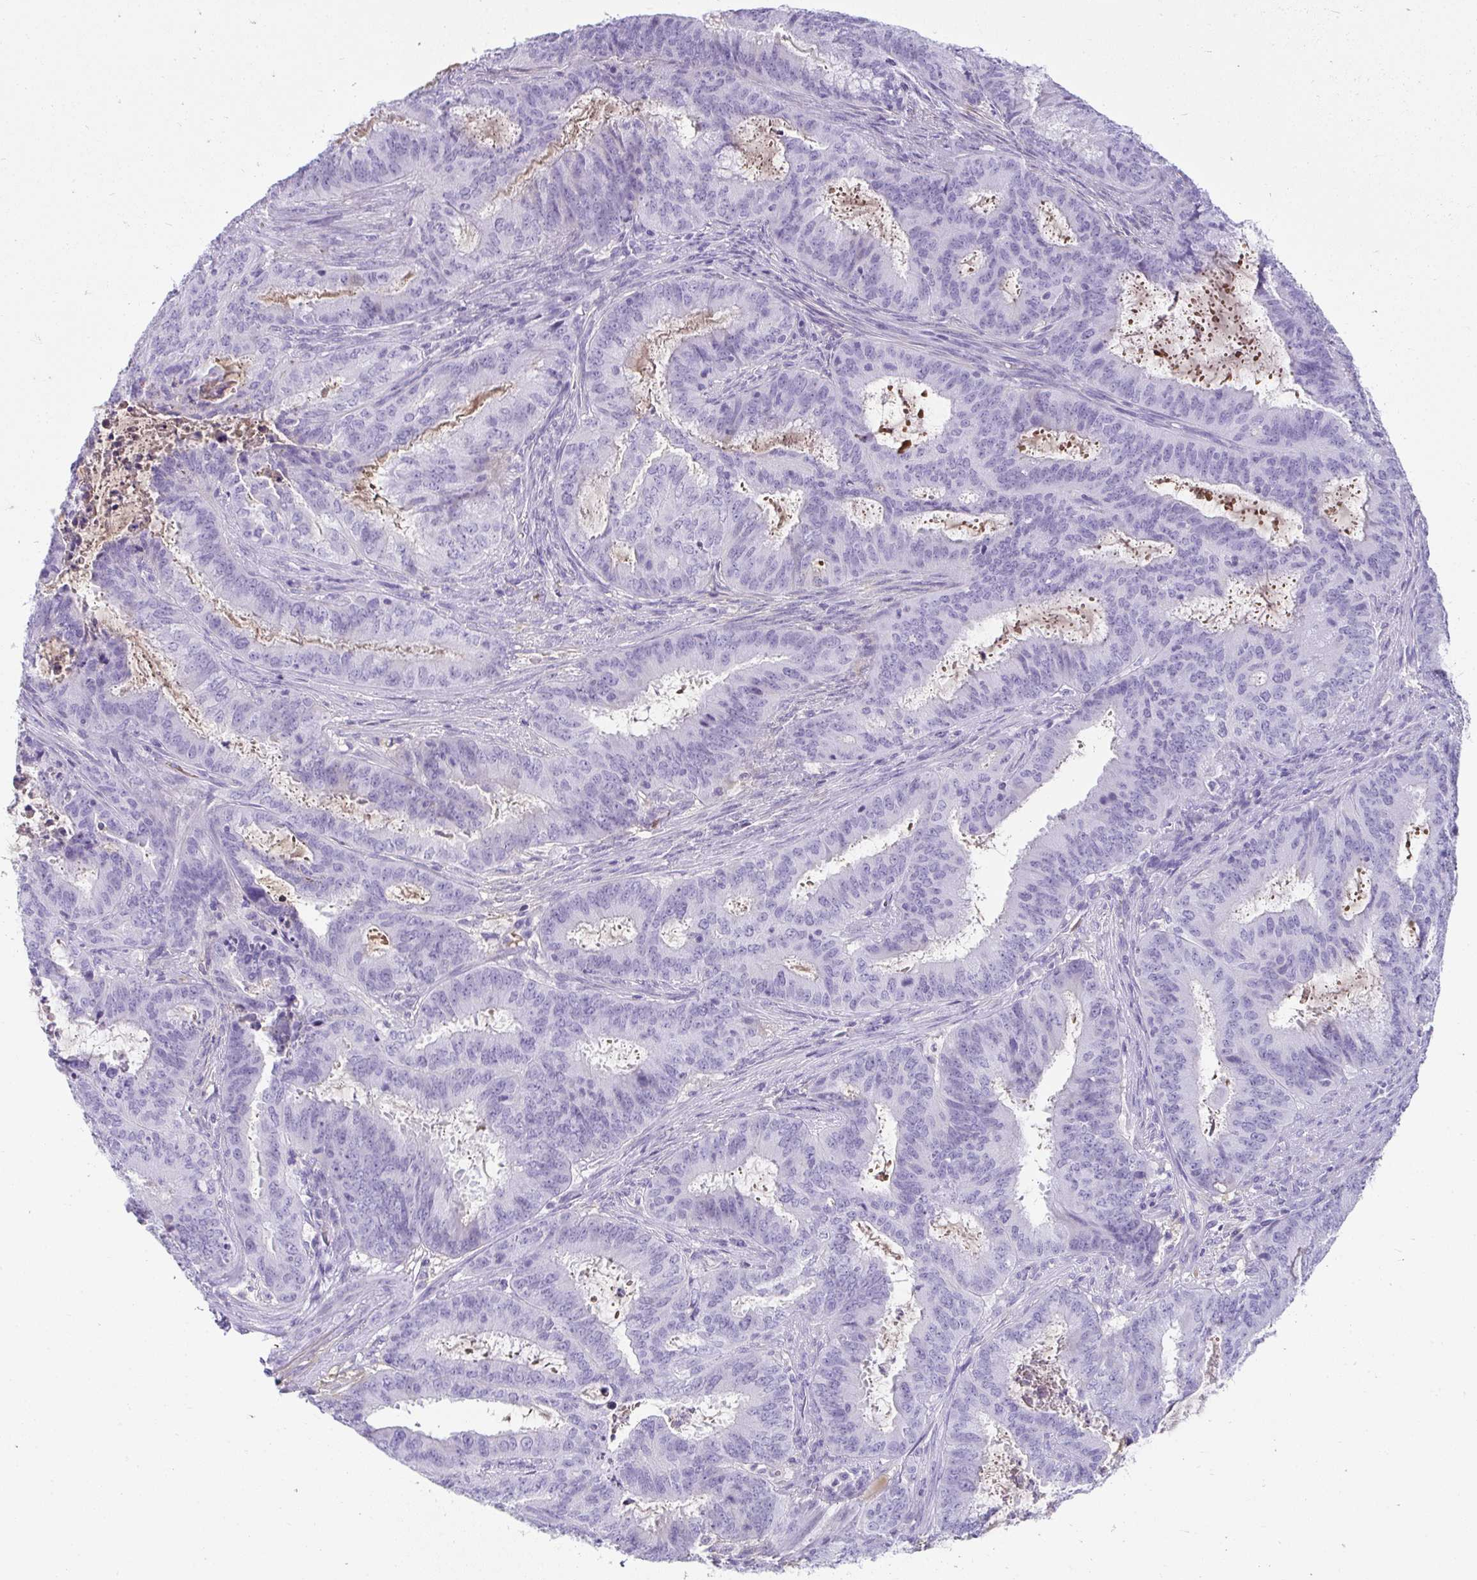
{"staining": {"intensity": "negative", "quantity": "none", "location": "none"}, "tissue": "endometrial cancer", "cell_type": "Tumor cells", "image_type": "cancer", "snomed": [{"axis": "morphology", "description": "Adenocarcinoma, NOS"}, {"axis": "topography", "description": "Endometrium"}], "caption": "Tumor cells show no significant positivity in endometrial cancer (adenocarcinoma).", "gene": "ZSWIM3", "patient": {"sex": "female", "age": 51}}